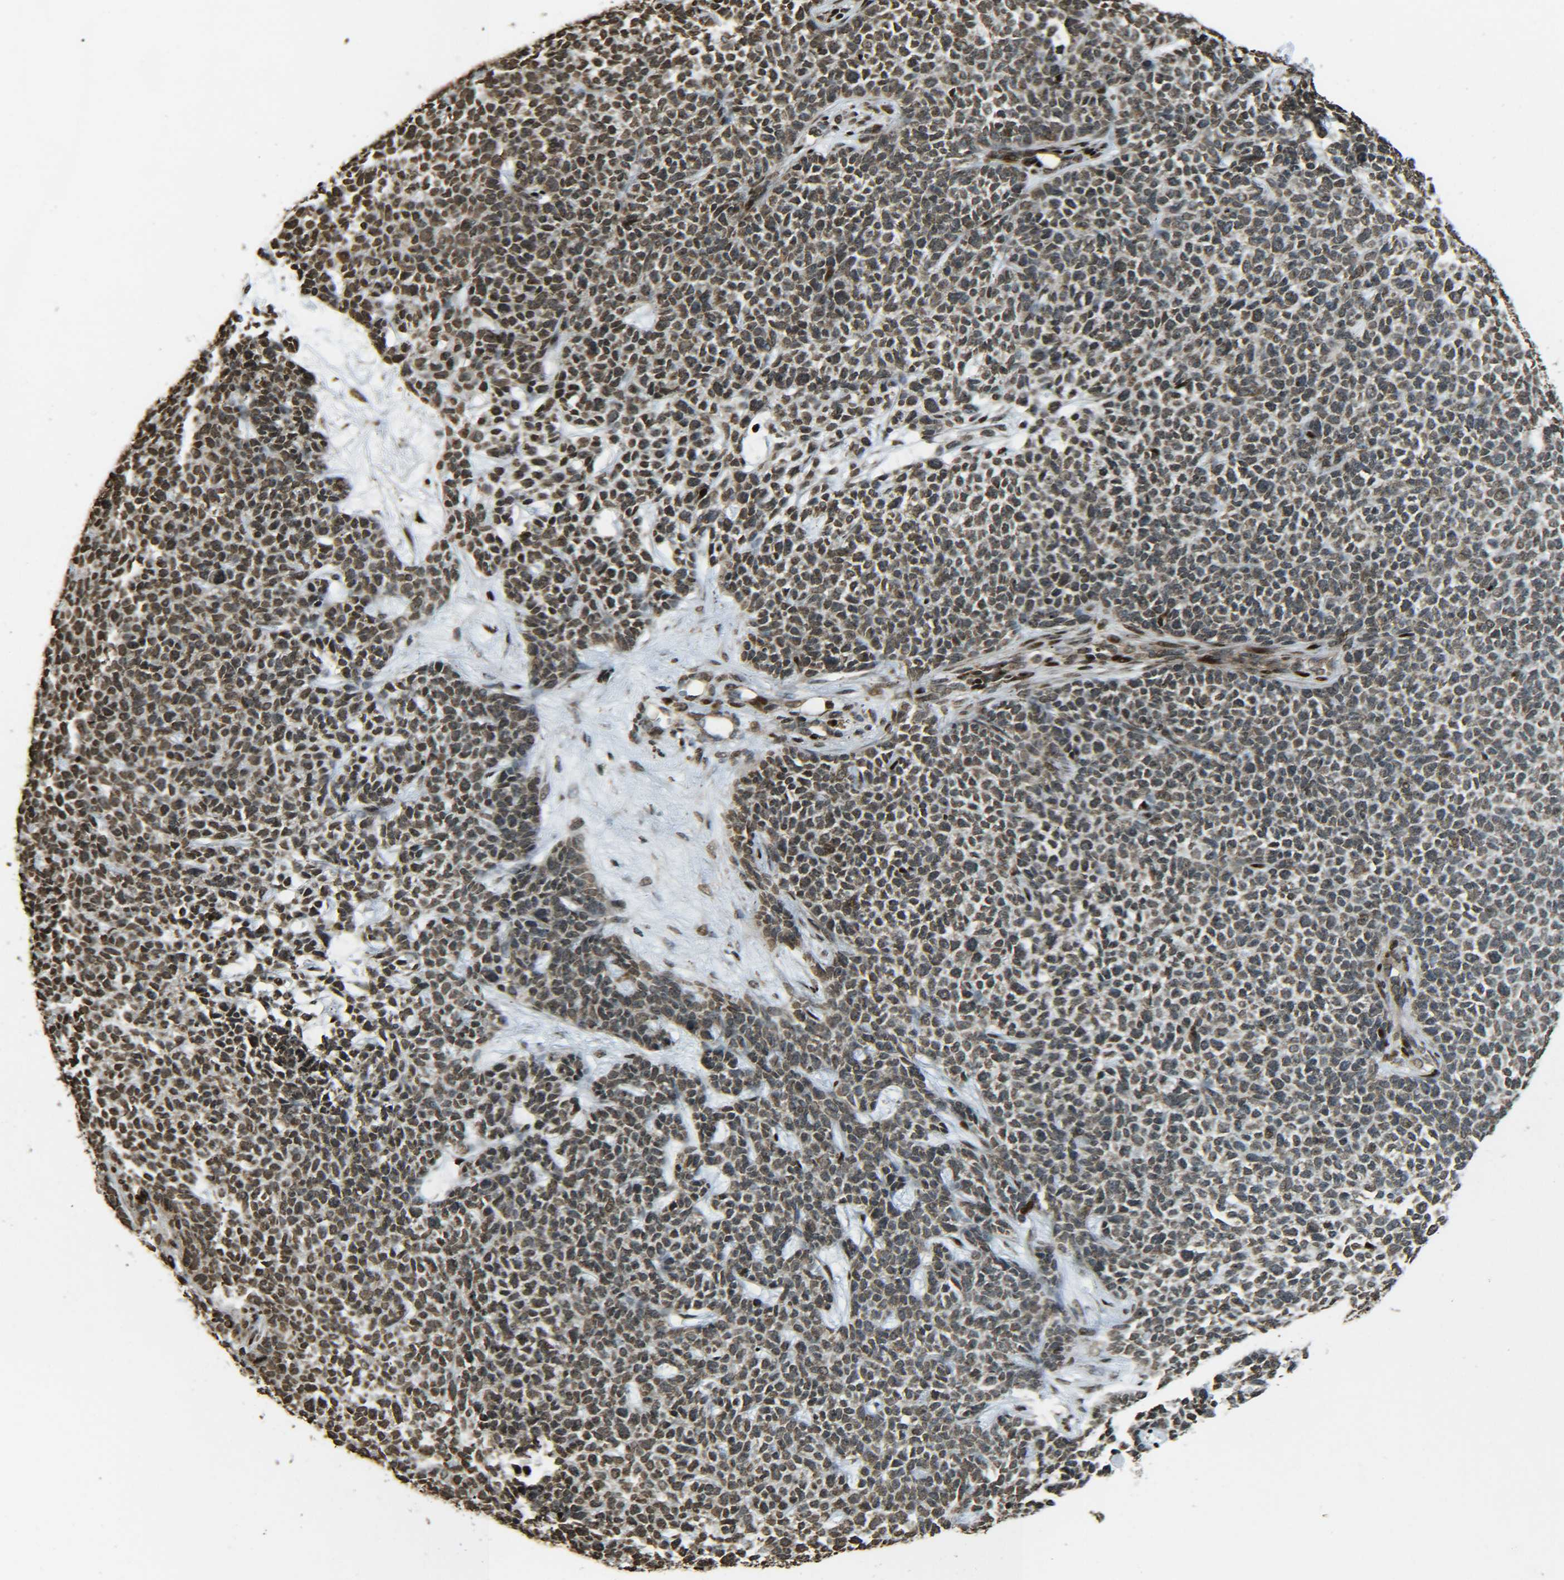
{"staining": {"intensity": "moderate", "quantity": ">75%", "location": "nuclear"}, "tissue": "skin cancer", "cell_type": "Tumor cells", "image_type": "cancer", "snomed": [{"axis": "morphology", "description": "Basal cell carcinoma"}, {"axis": "topography", "description": "Skin"}], "caption": "The photomicrograph reveals a brown stain indicating the presence of a protein in the nuclear of tumor cells in skin basal cell carcinoma.", "gene": "NEUROG2", "patient": {"sex": "female", "age": 84}}